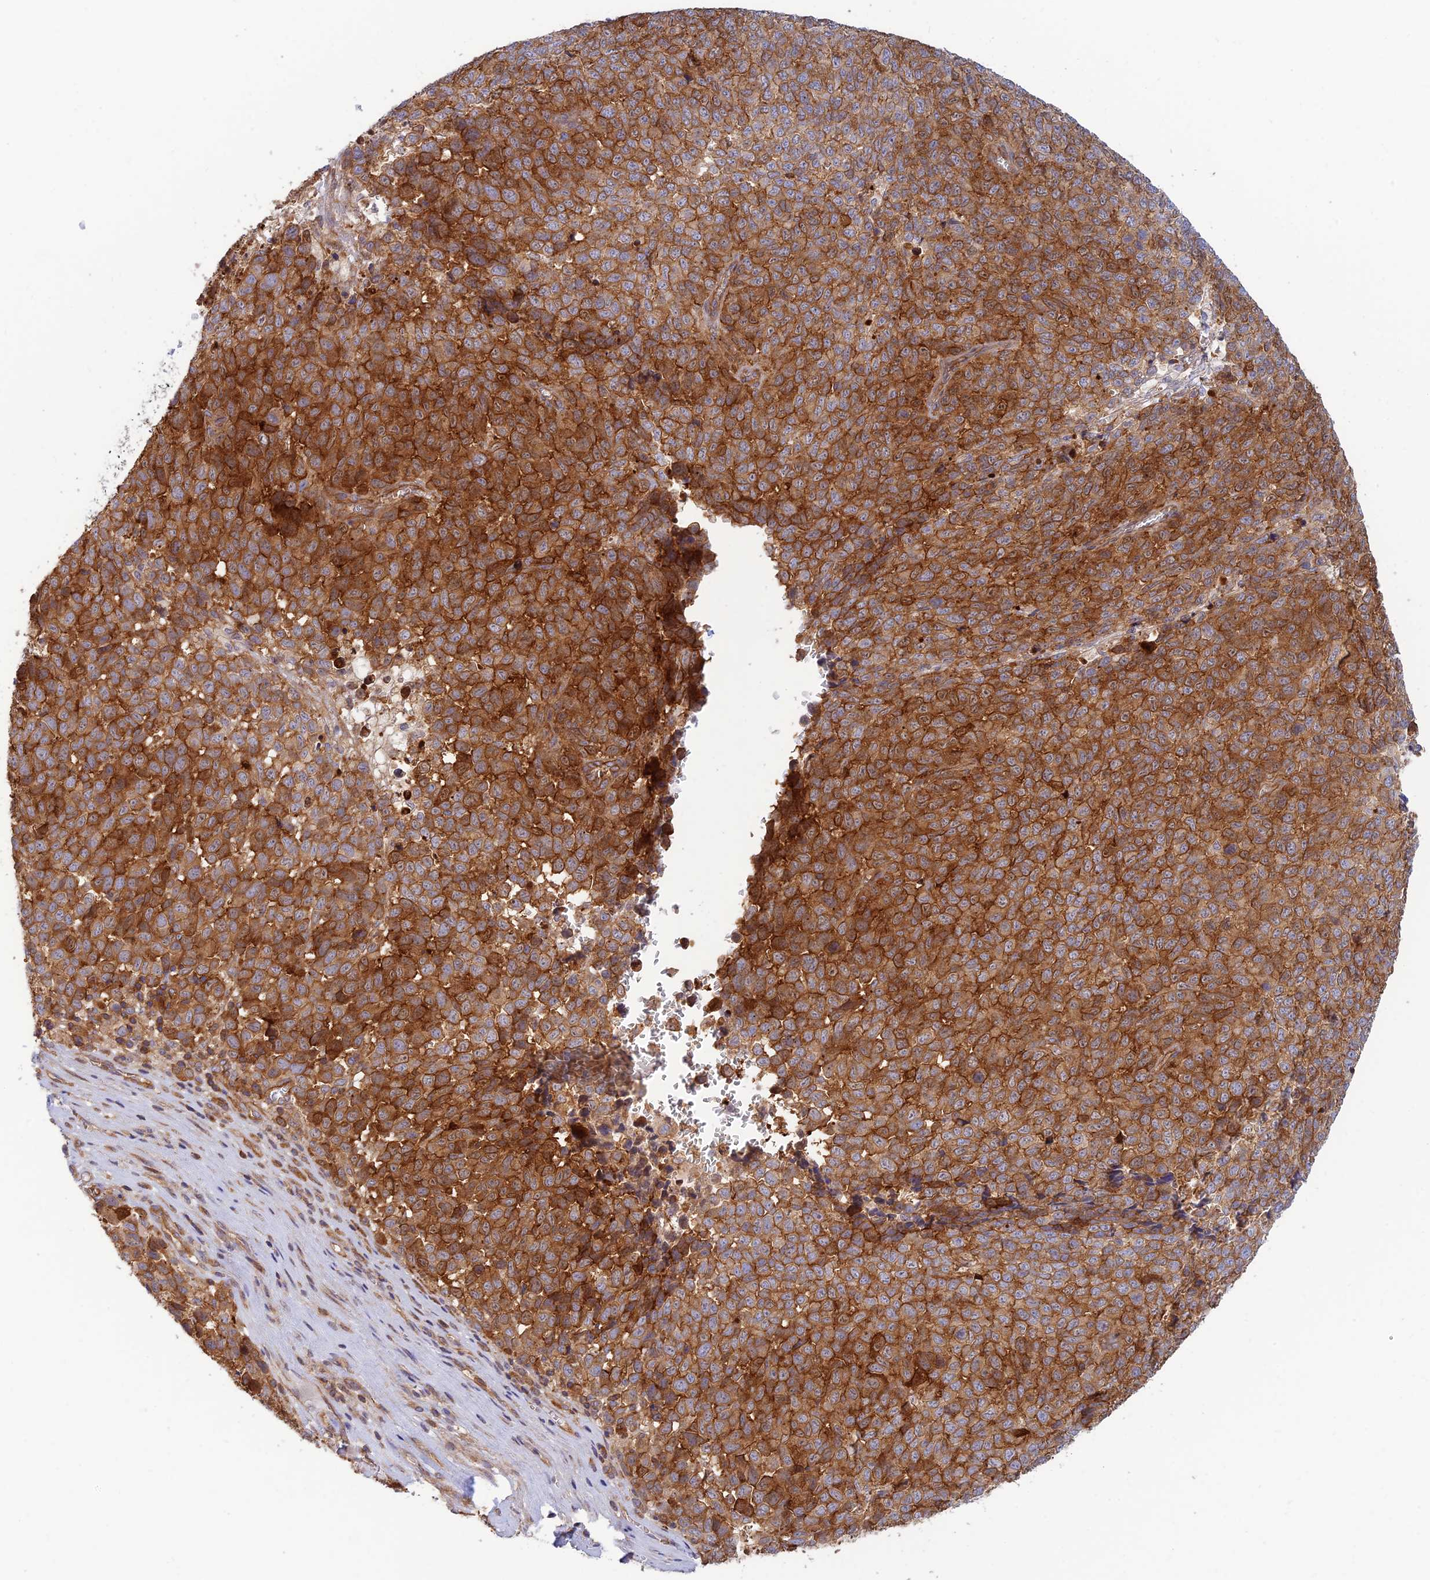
{"staining": {"intensity": "strong", "quantity": ">75%", "location": "cytoplasmic/membranous"}, "tissue": "melanoma", "cell_type": "Tumor cells", "image_type": "cancer", "snomed": [{"axis": "morphology", "description": "Malignant melanoma, NOS"}, {"axis": "topography", "description": "Nose, NOS"}], "caption": "Immunohistochemical staining of malignant melanoma exhibits strong cytoplasmic/membranous protein staining in approximately >75% of tumor cells.", "gene": "PPP1R12C", "patient": {"sex": "female", "age": 48}}